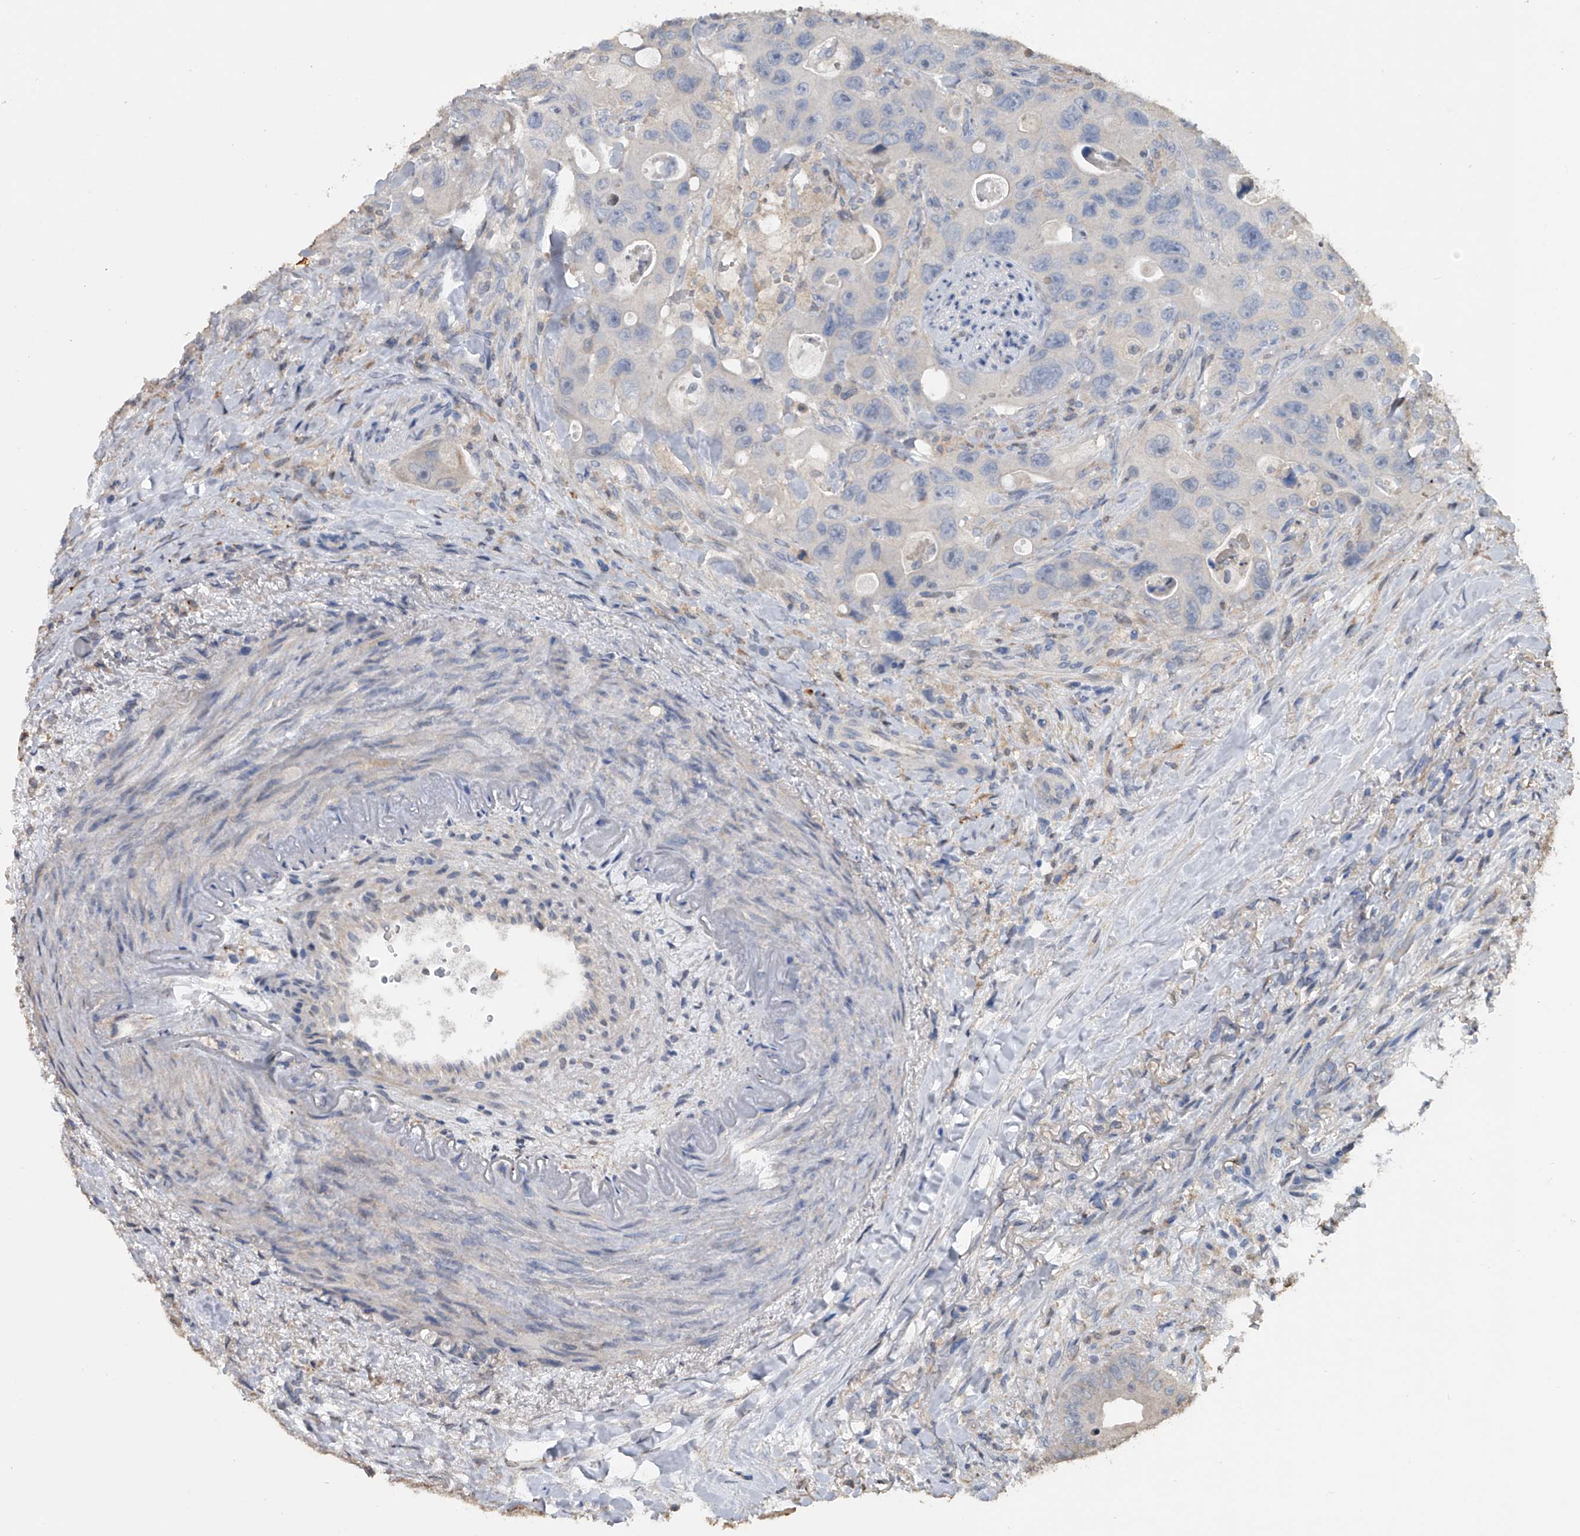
{"staining": {"intensity": "negative", "quantity": "none", "location": "none"}, "tissue": "colorectal cancer", "cell_type": "Tumor cells", "image_type": "cancer", "snomed": [{"axis": "morphology", "description": "Adenocarcinoma, NOS"}, {"axis": "topography", "description": "Colon"}], "caption": "A photomicrograph of colorectal cancer stained for a protein exhibits no brown staining in tumor cells.", "gene": "DOCK9", "patient": {"sex": "female", "age": 46}}